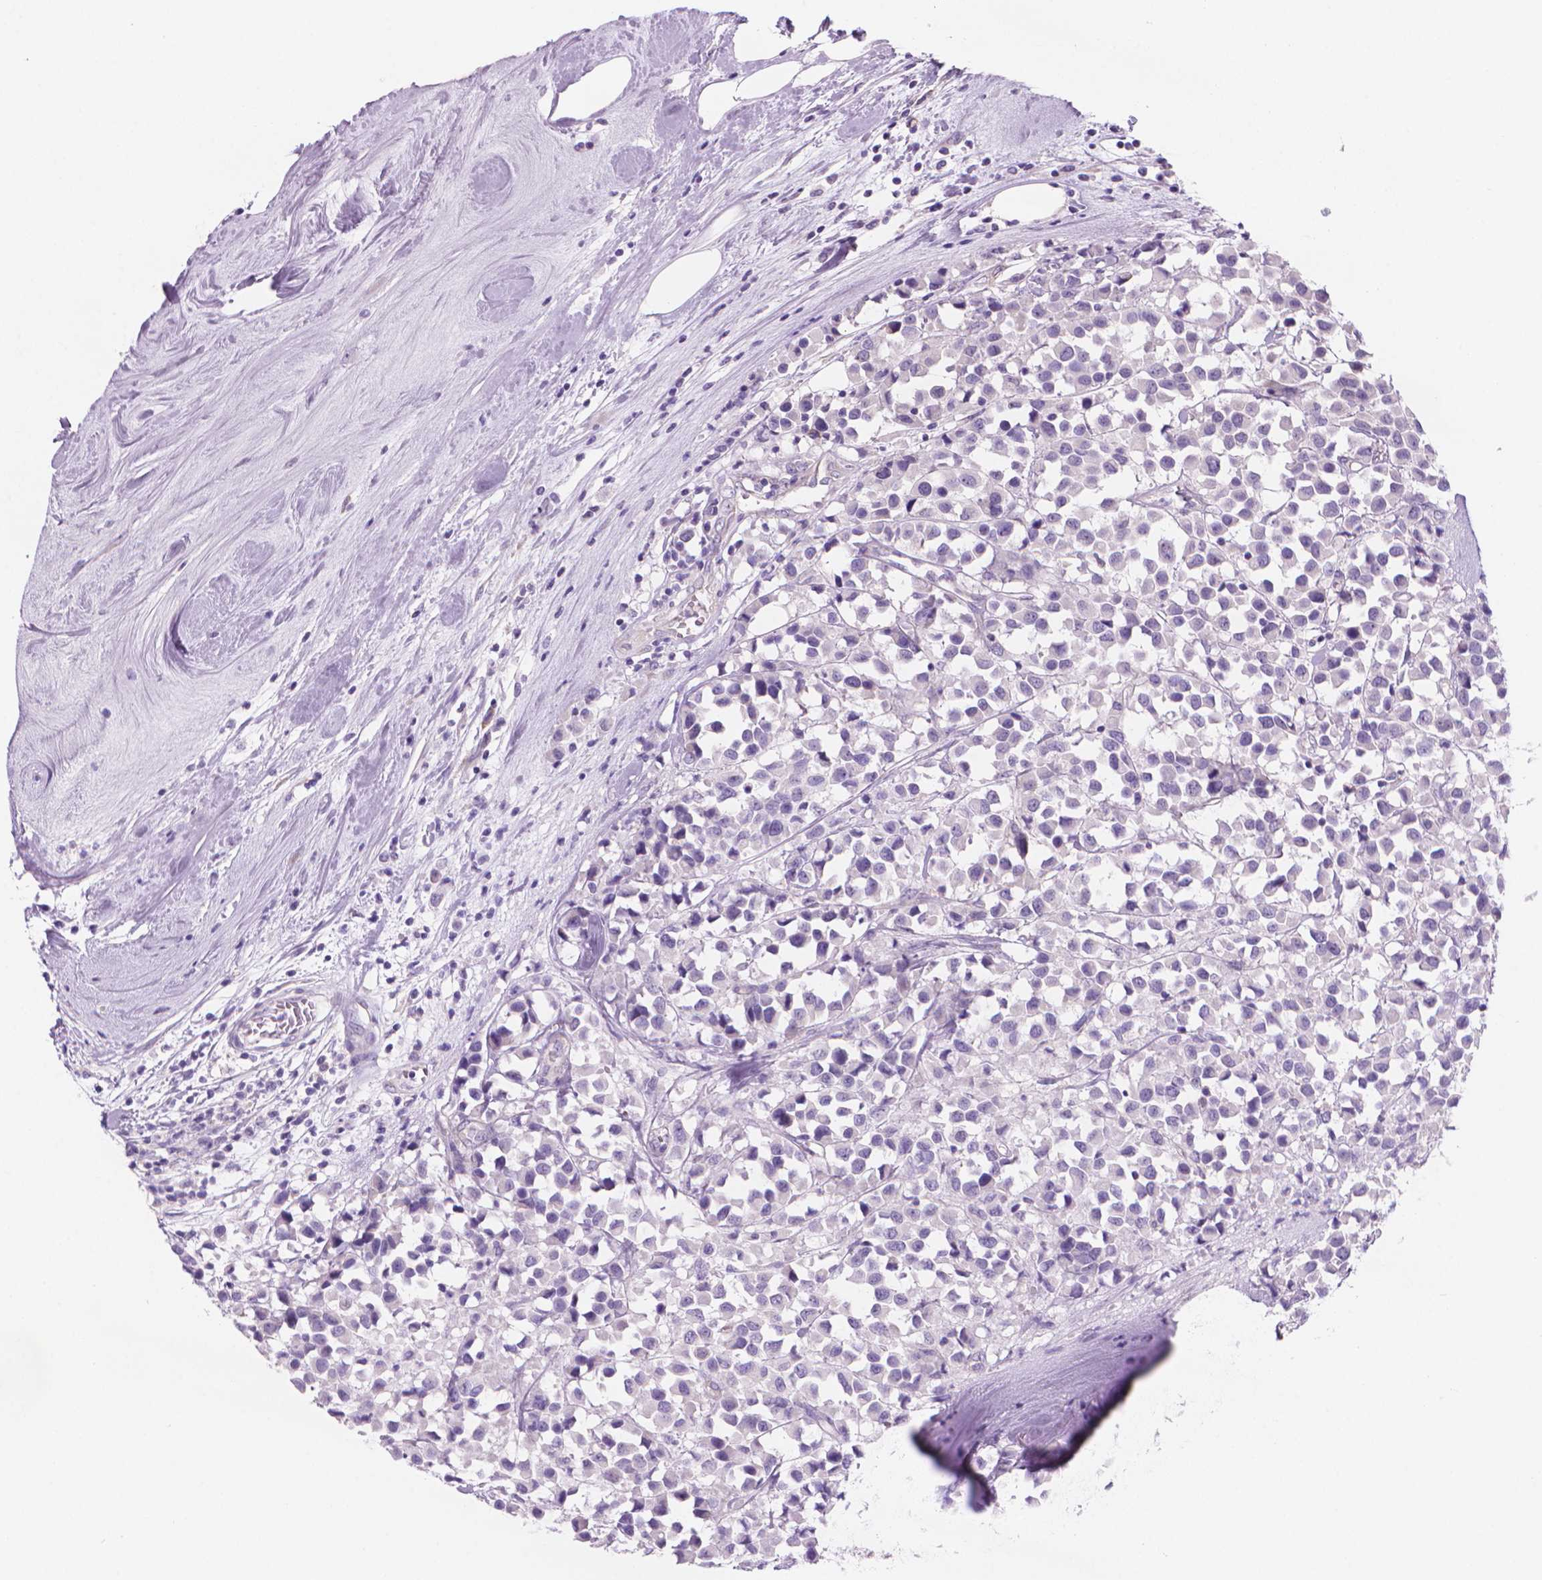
{"staining": {"intensity": "negative", "quantity": "none", "location": "none"}, "tissue": "breast cancer", "cell_type": "Tumor cells", "image_type": "cancer", "snomed": [{"axis": "morphology", "description": "Duct carcinoma"}, {"axis": "topography", "description": "Breast"}], "caption": "Tumor cells show no significant expression in invasive ductal carcinoma (breast). (DAB IHC, high magnification).", "gene": "ENSG00000187186", "patient": {"sex": "female", "age": 61}}